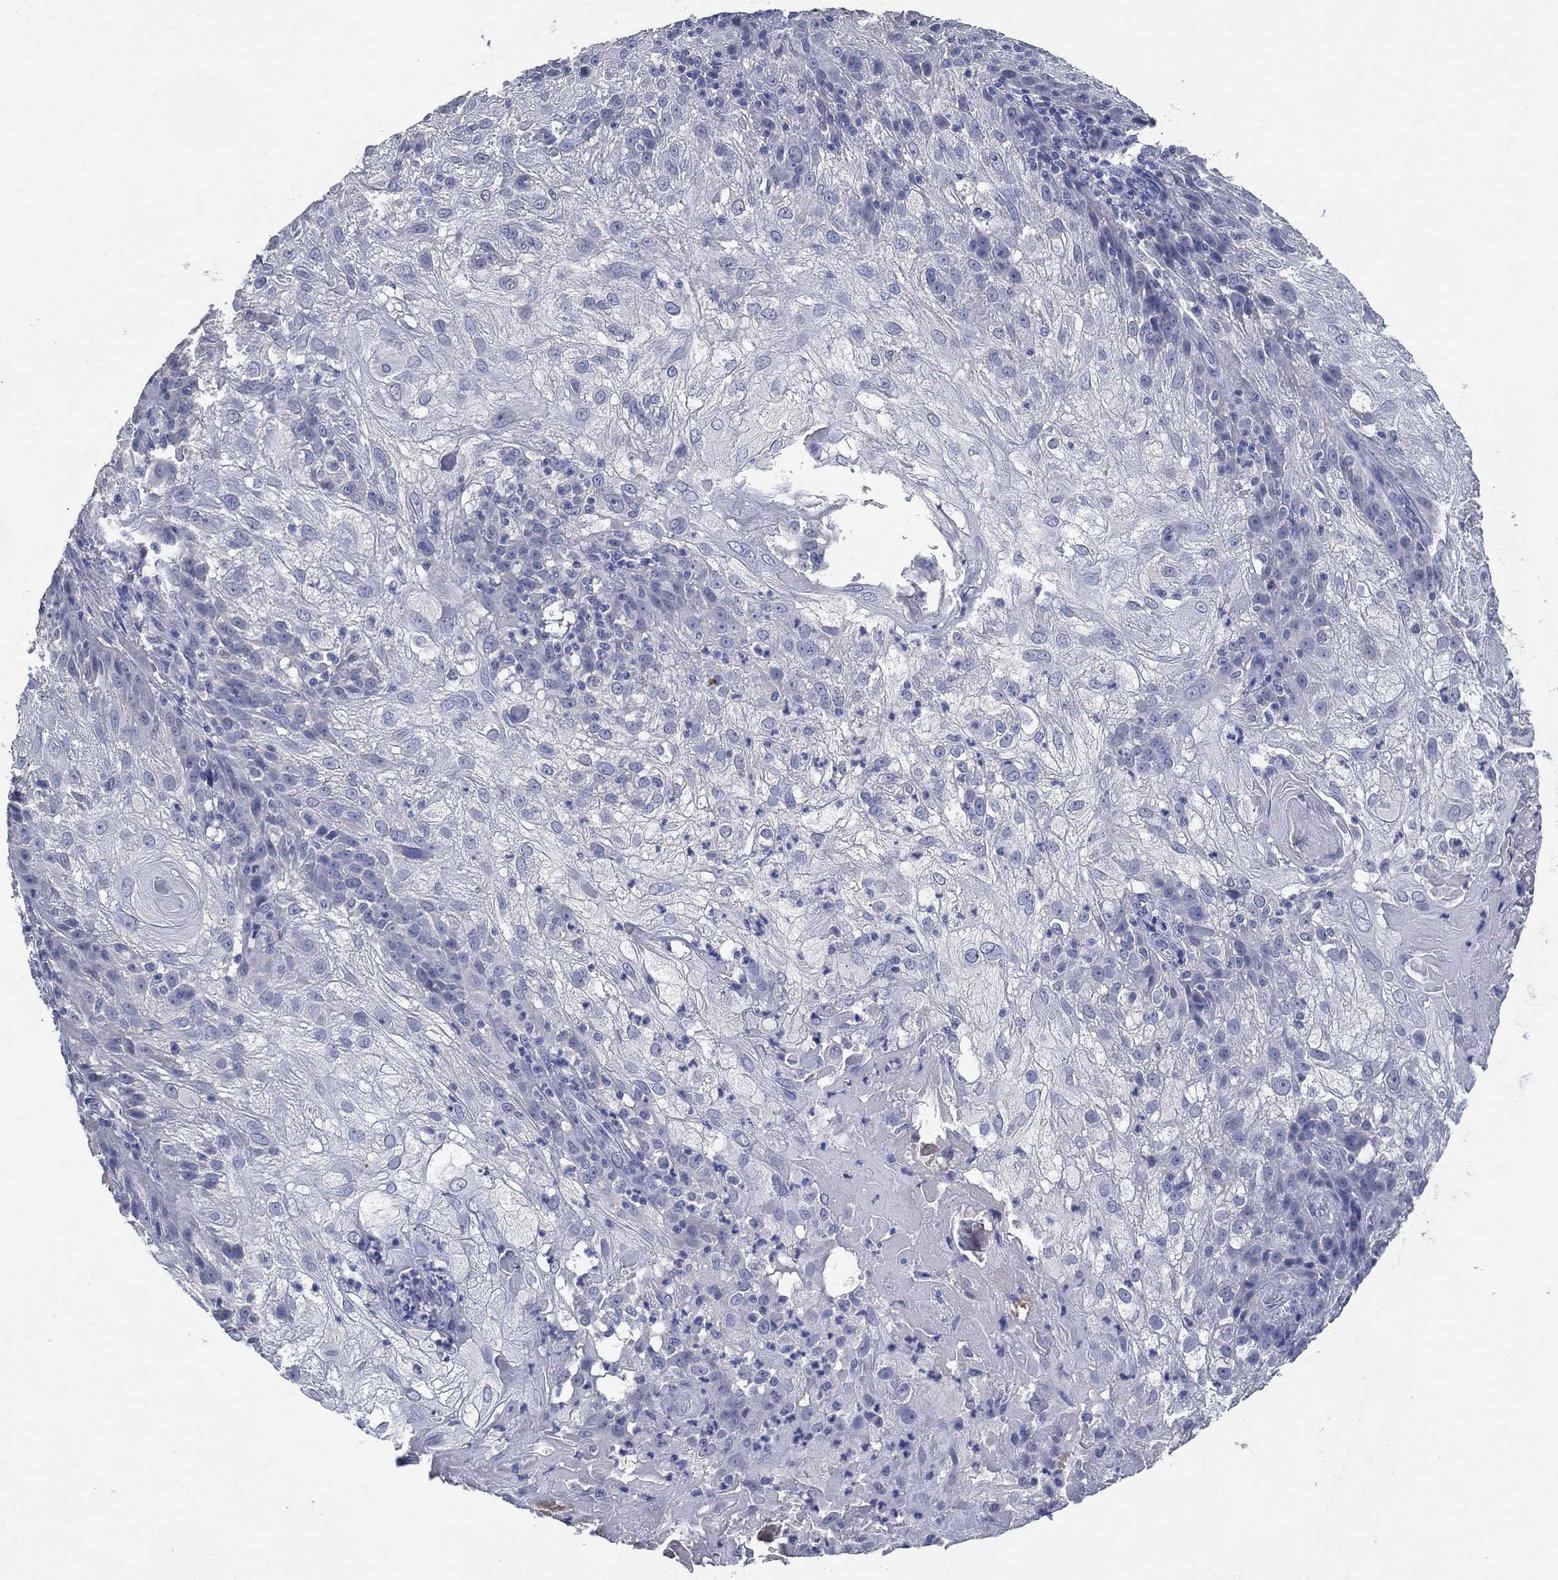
{"staining": {"intensity": "negative", "quantity": "none", "location": "none"}, "tissue": "skin cancer", "cell_type": "Tumor cells", "image_type": "cancer", "snomed": [{"axis": "morphology", "description": "Normal tissue, NOS"}, {"axis": "morphology", "description": "Squamous cell carcinoma, NOS"}, {"axis": "topography", "description": "Skin"}], "caption": "Tumor cells are negative for brown protein staining in squamous cell carcinoma (skin).", "gene": "FSCN2", "patient": {"sex": "female", "age": 83}}